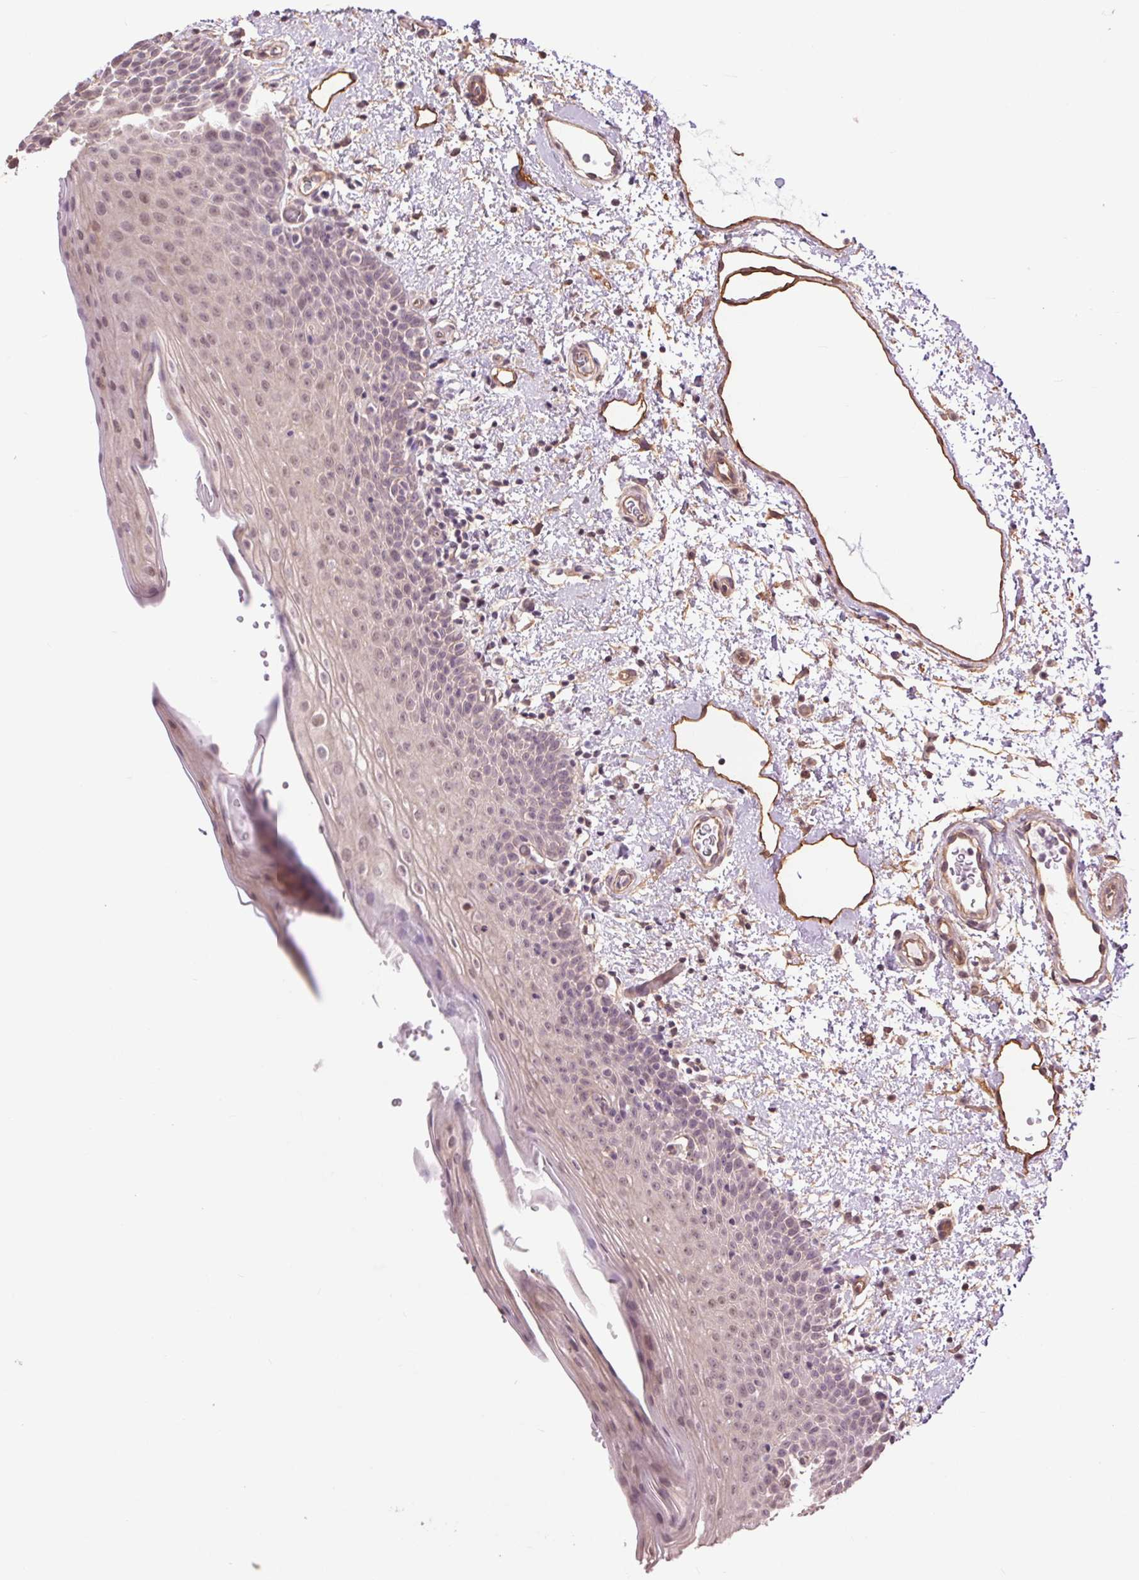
{"staining": {"intensity": "weak", "quantity": "<25%", "location": "nuclear"}, "tissue": "oral mucosa", "cell_type": "Squamous epithelial cells", "image_type": "normal", "snomed": [{"axis": "morphology", "description": "Normal tissue, NOS"}, {"axis": "topography", "description": "Oral tissue"}, {"axis": "topography", "description": "Head-Neck"}], "caption": "This is an immunohistochemistry (IHC) histopathology image of unremarkable oral mucosa. There is no positivity in squamous epithelial cells.", "gene": "PALM", "patient": {"sex": "female", "age": 55}}